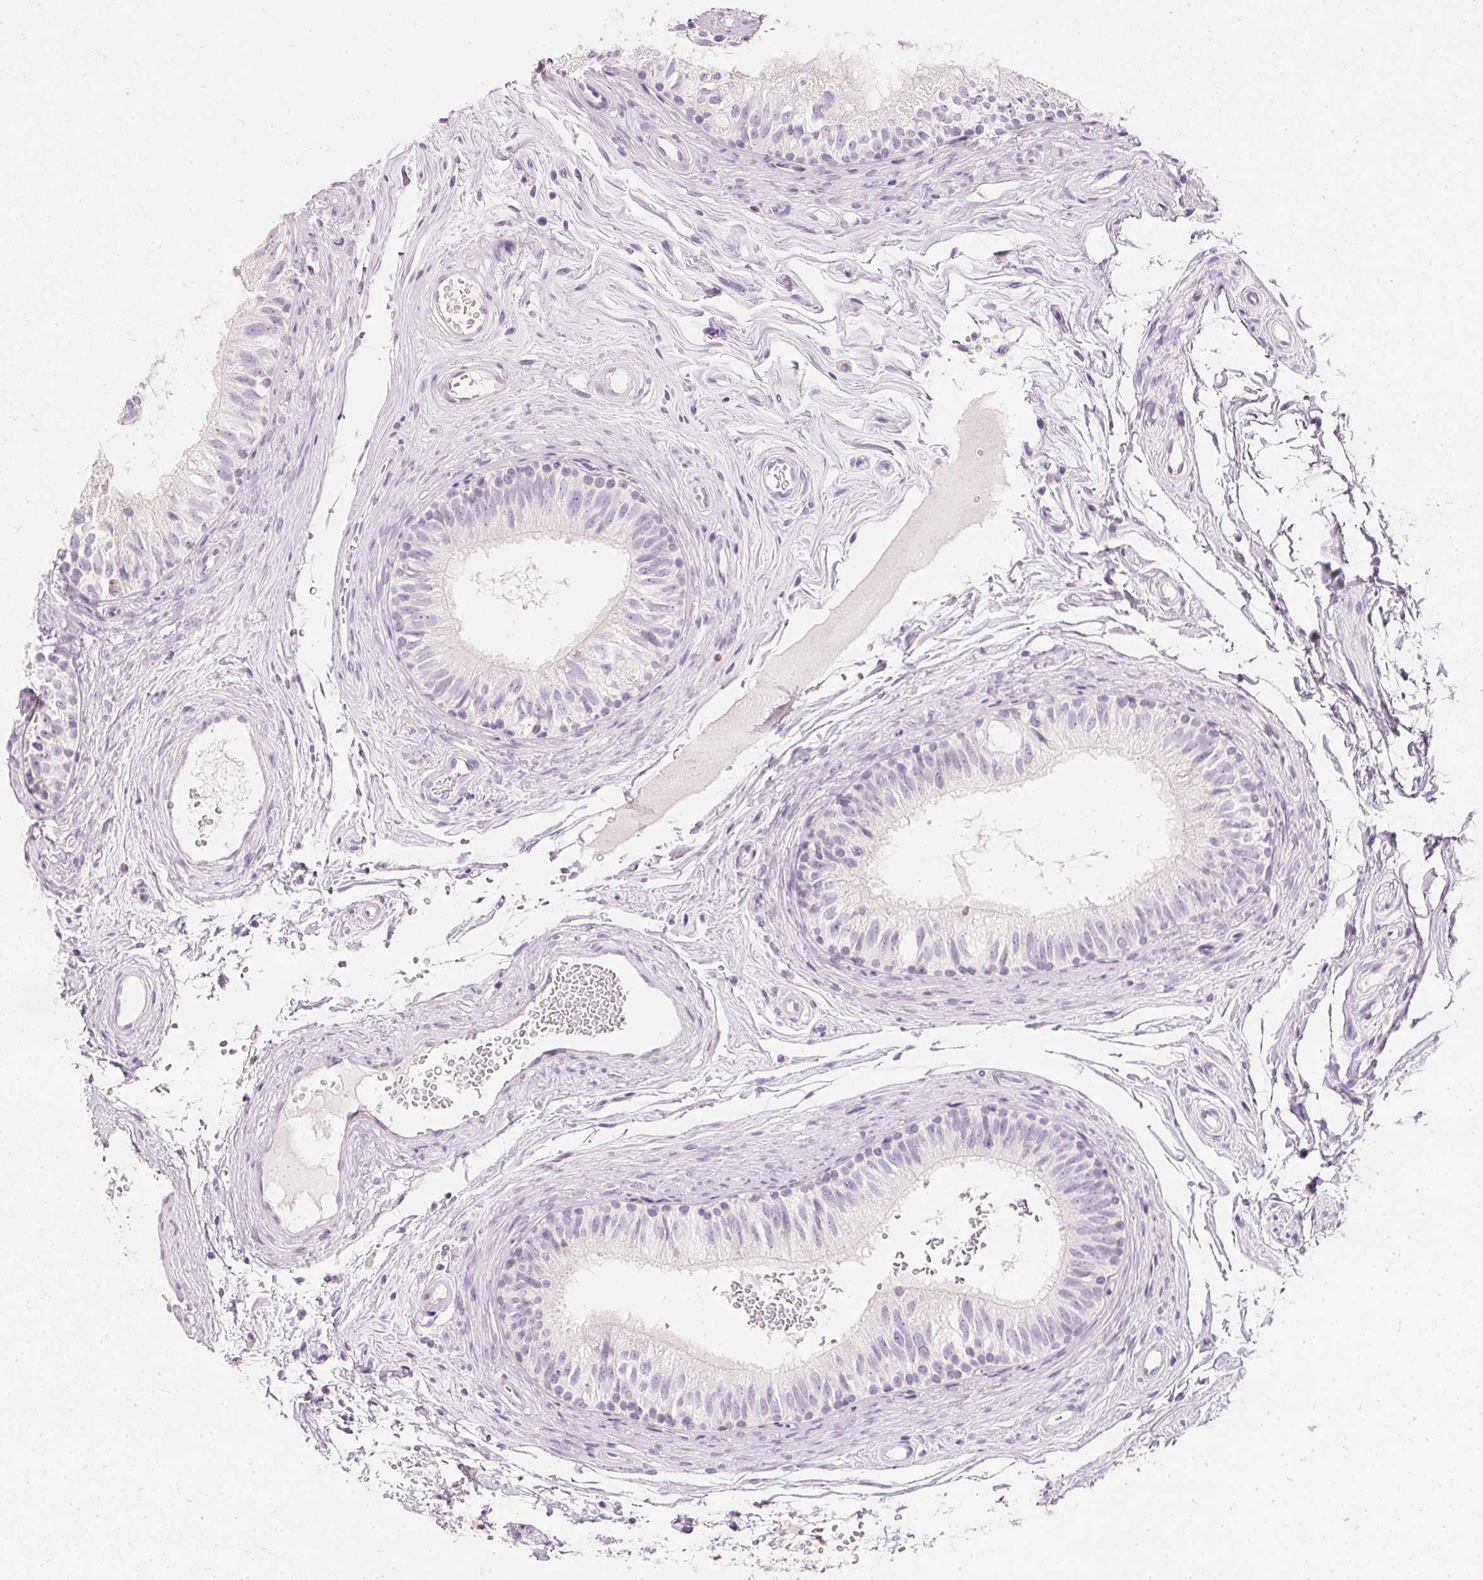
{"staining": {"intensity": "negative", "quantity": "none", "location": "none"}, "tissue": "epididymis", "cell_type": "Glandular cells", "image_type": "normal", "snomed": [{"axis": "morphology", "description": "Normal tissue, NOS"}, {"axis": "topography", "description": "Epididymis"}], "caption": "Glandular cells show no significant protein expression in unremarkable epididymis.", "gene": "ELAVL3", "patient": {"sex": "male", "age": 45}}